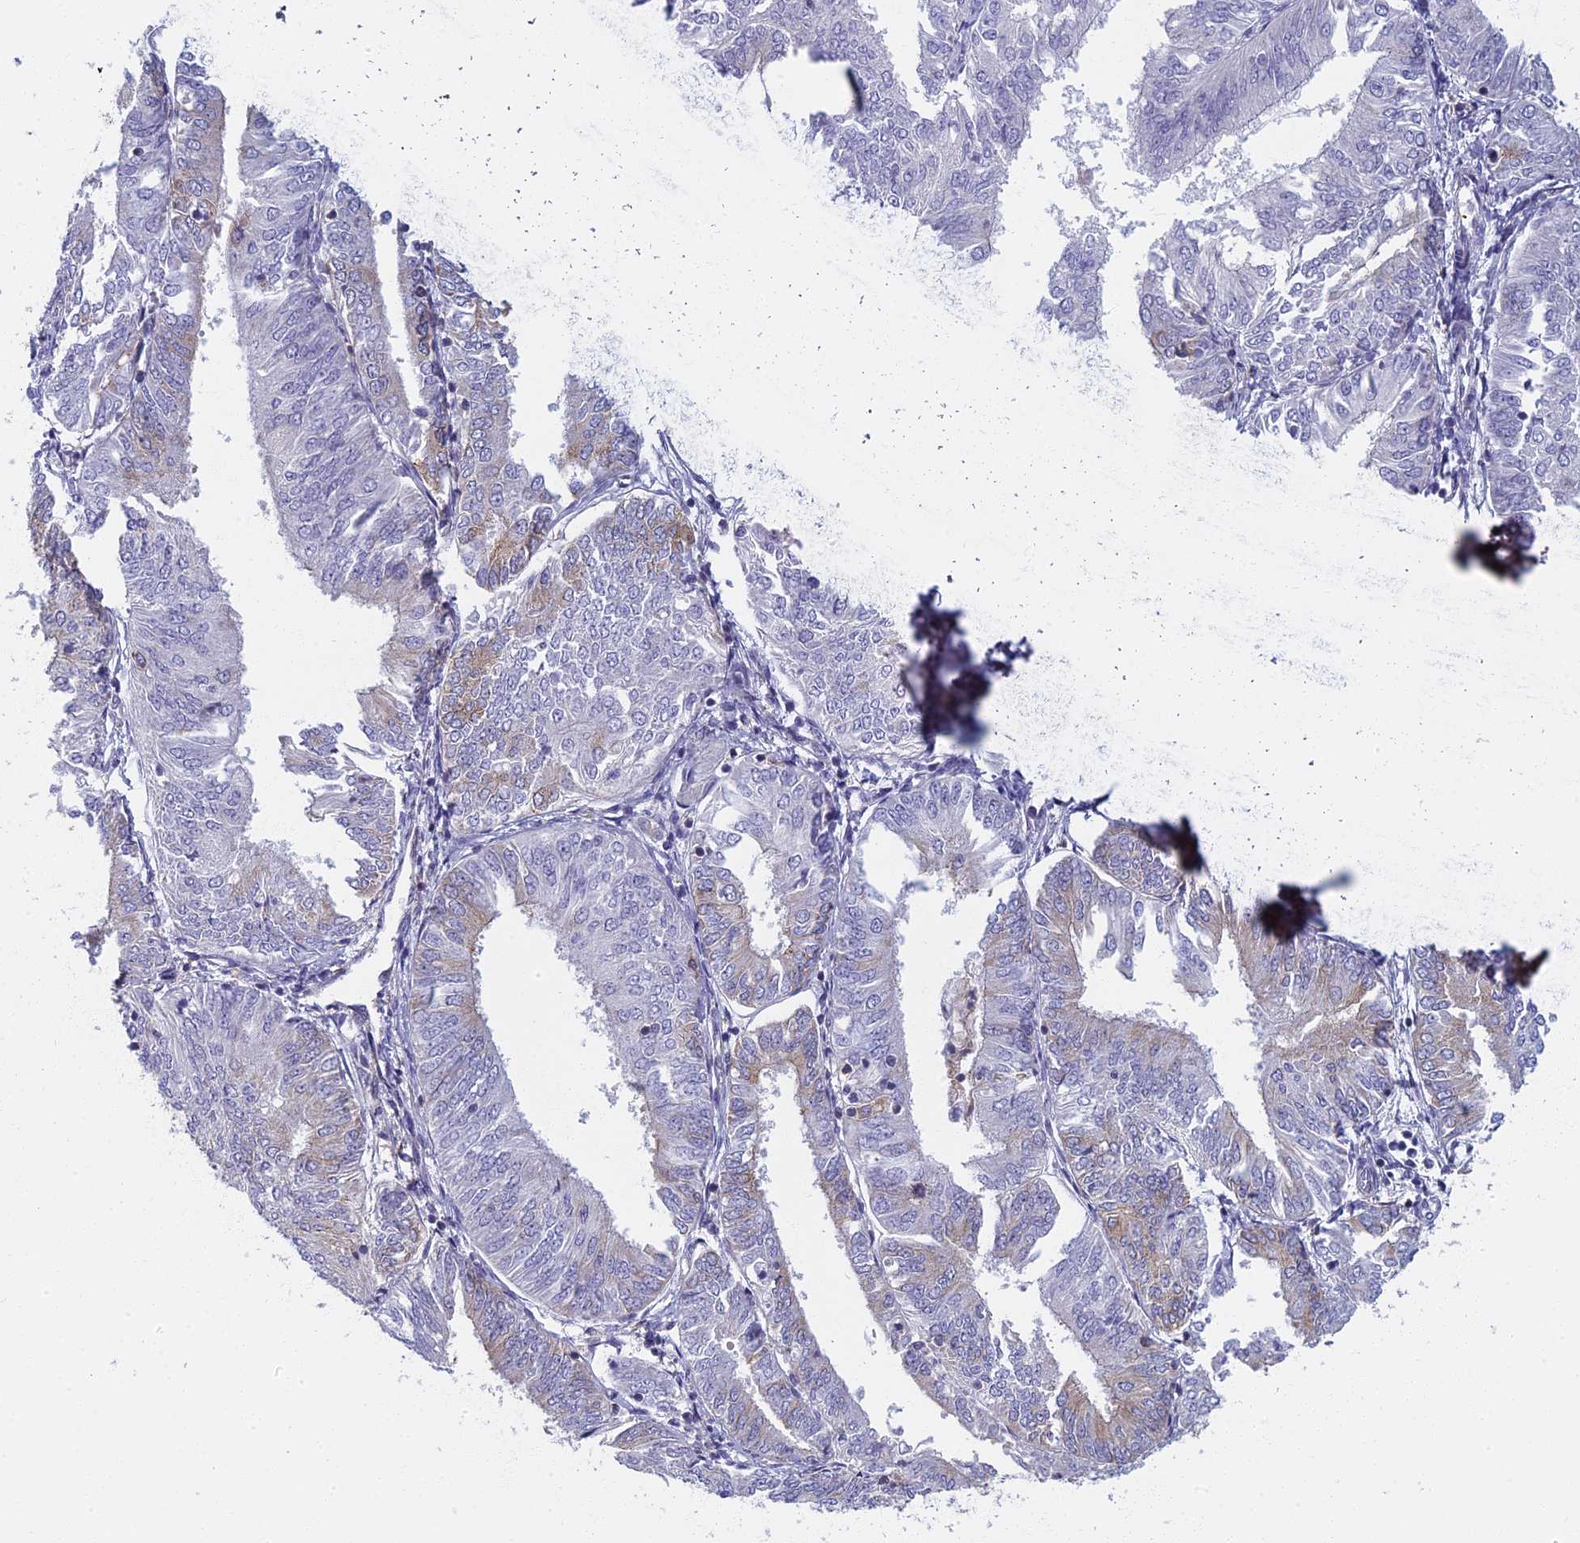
{"staining": {"intensity": "weak", "quantity": "<25%", "location": "cytoplasmic/membranous"}, "tissue": "endometrial cancer", "cell_type": "Tumor cells", "image_type": "cancer", "snomed": [{"axis": "morphology", "description": "Adenocarcinoma, NOS"}, {"axis": "topography", "description": "Endometrium"}], "caption": "The immunohistochemistry (IHC) histopathology image has no significant staining in tumor cells of endometrial cancer (adenocarcinoma) tissue.", "gene": "NOL10", "patient": {"sex": "female", "age": 58}}